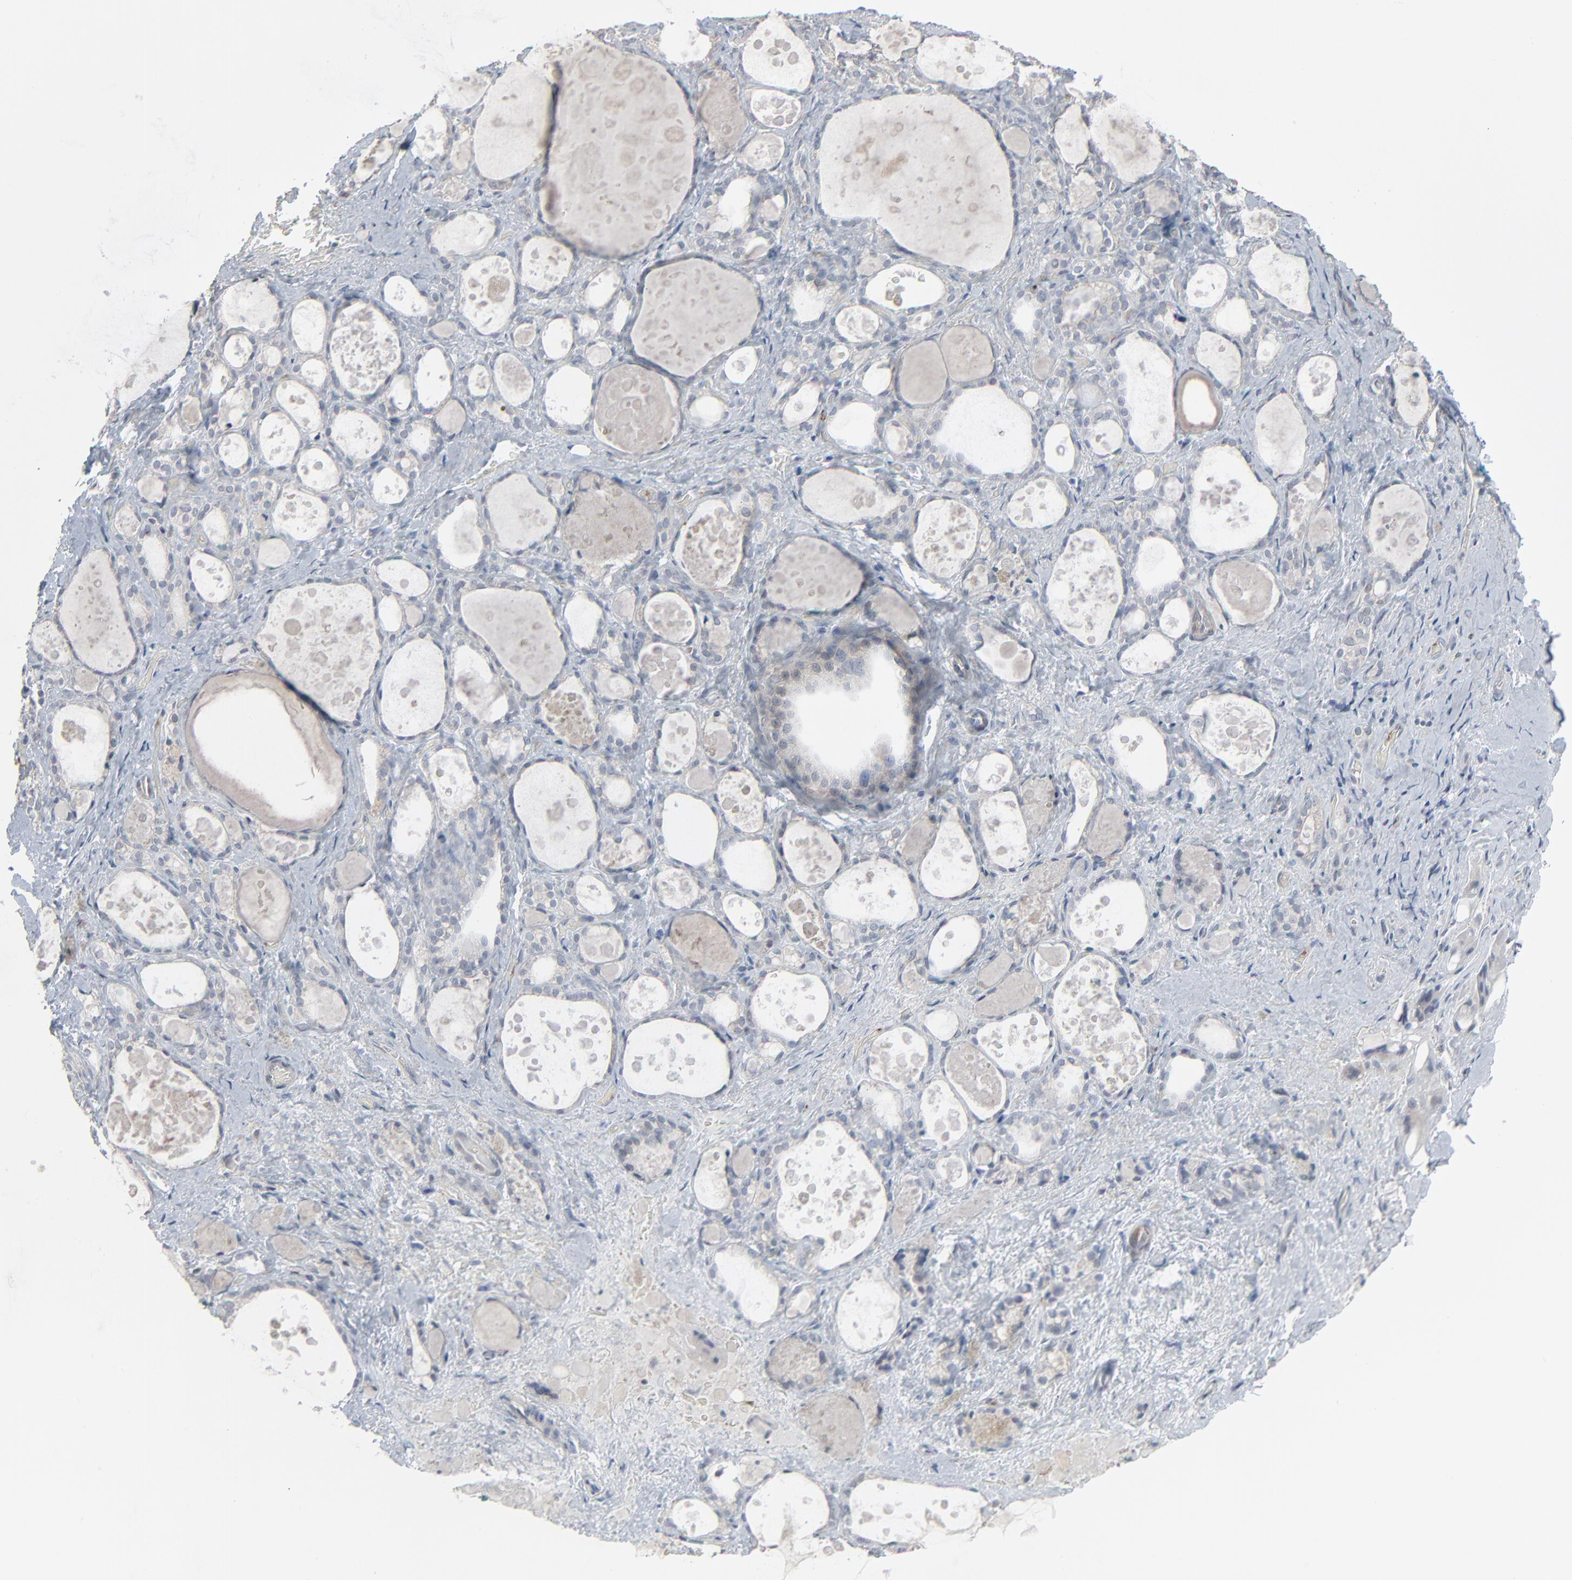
{"staining": {"intensity": "negative", "quantity": "none", "location": "none"}, "tissue": "thyroid gland", "cell_type": "Glandular cells", "image_type": "normal", "snomed": [{"axis": "morphology", "description": "Normal tissue, NOS"}, {"axis": "topography", "description": "Thyroid gland"}], "caption": "The immunohistochemistry photomicrograph has no significant expression in glandular cells of thyroid gland. The staining was performed using DAB to visualize the protein expression in brown, while the nuclei were stained in blue with hematoxylin (Magnification: 20x).", "gene": "NEUROD1", "patient": {"sex": "female", "age": 75}}